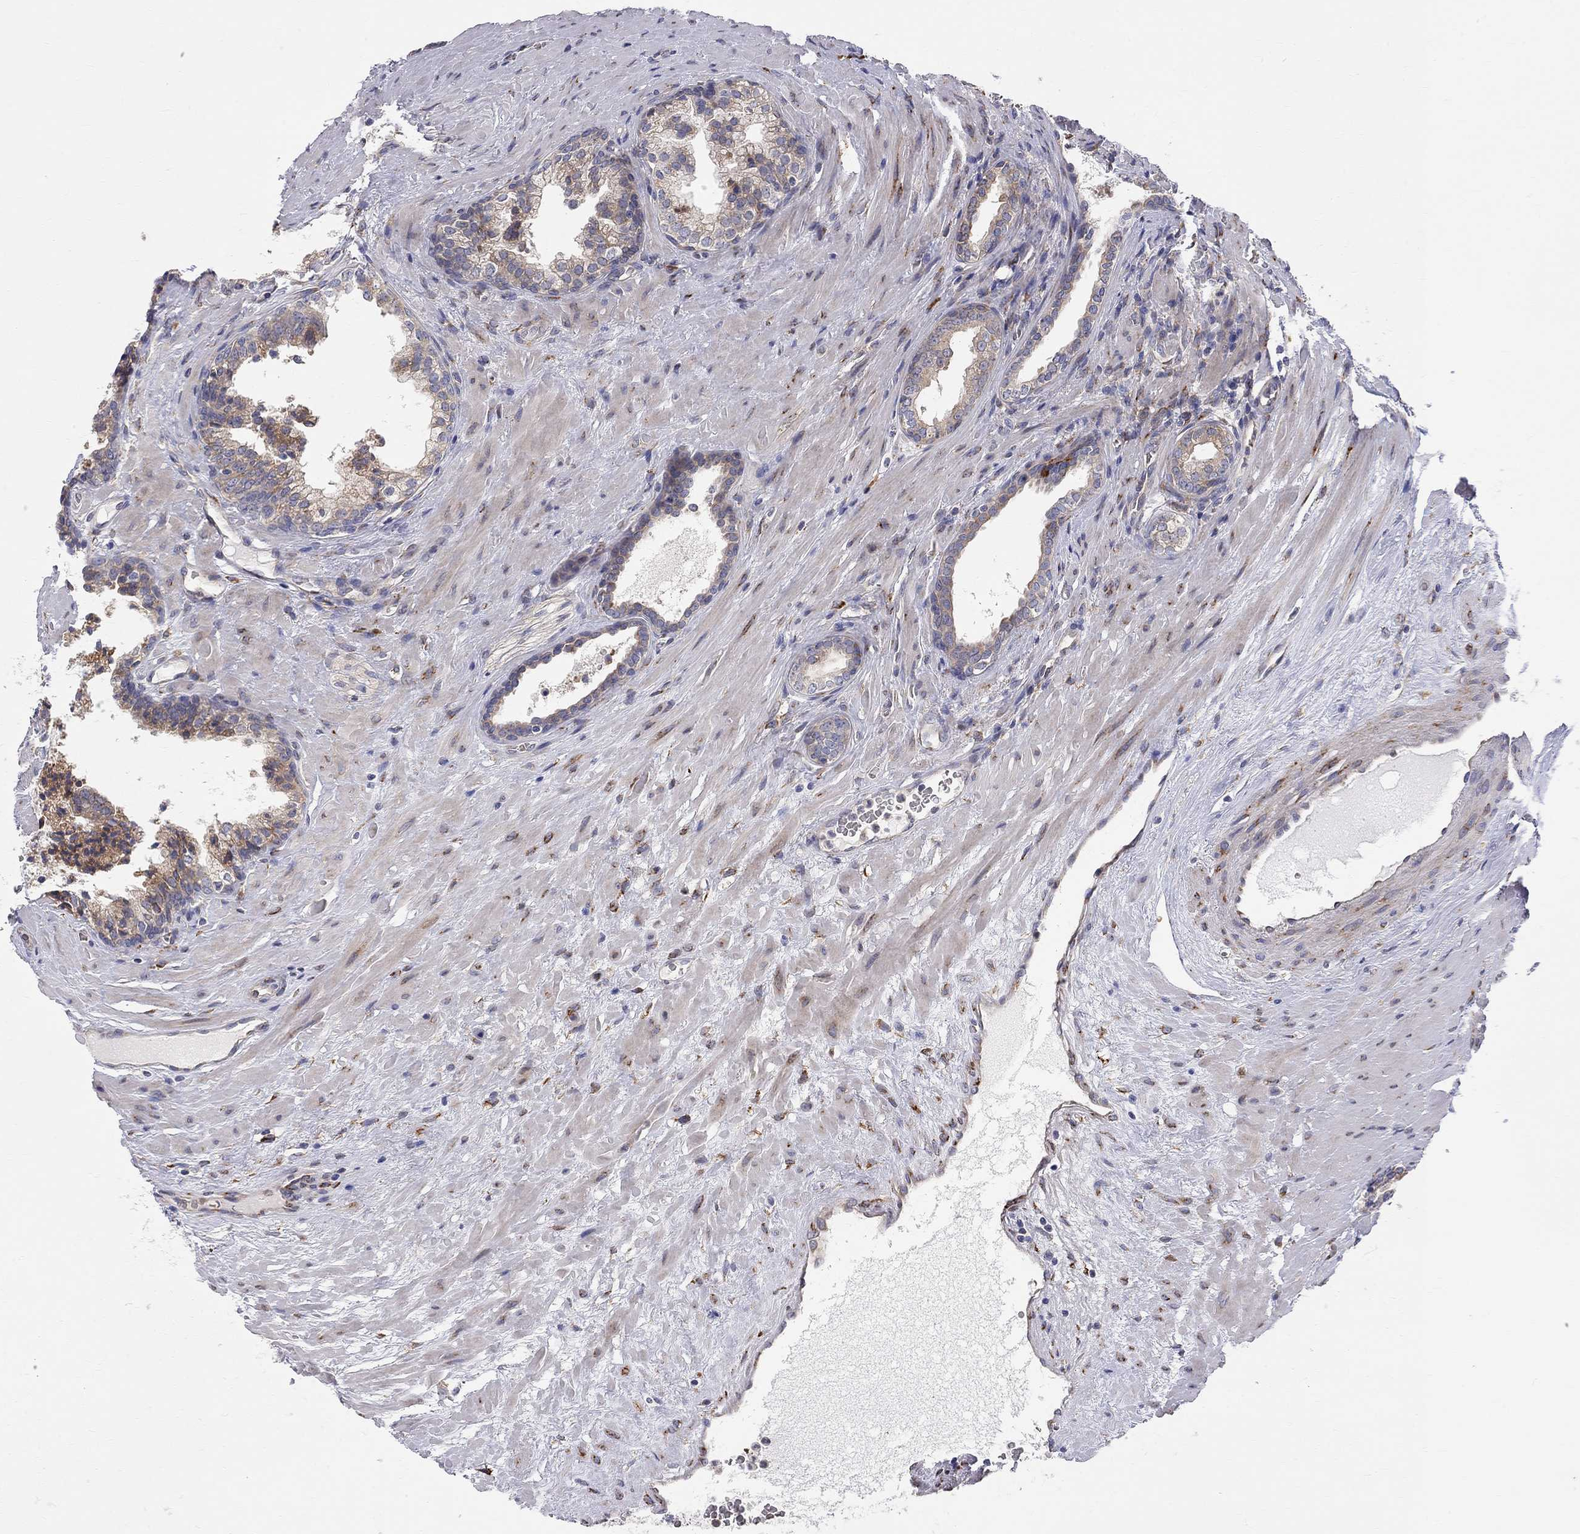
{"staining": {"intensity": "moderate", "quantity": "<25%", "location": "cytoplasmic/membranous"}, "tissue": "prostate cancer", "cell_type": "Tumor cells", "image_type": "cancer", "snomed": [{"axis": "morphology", "description": "Adenocarcinoma, NOS"}, {"axis": "topography", "description": "Prostate"}], "caption": "Immunohistochemistry (IHC) photomicrograph of adenocarcinoma (prostate) stained for a protein (brown), which shows low levels of moderate cytoplasmic/membranous staining in about <25% of tumor cells.", "gene": "CASTOR1", "patient": {"sex": "male", "age": 66}}